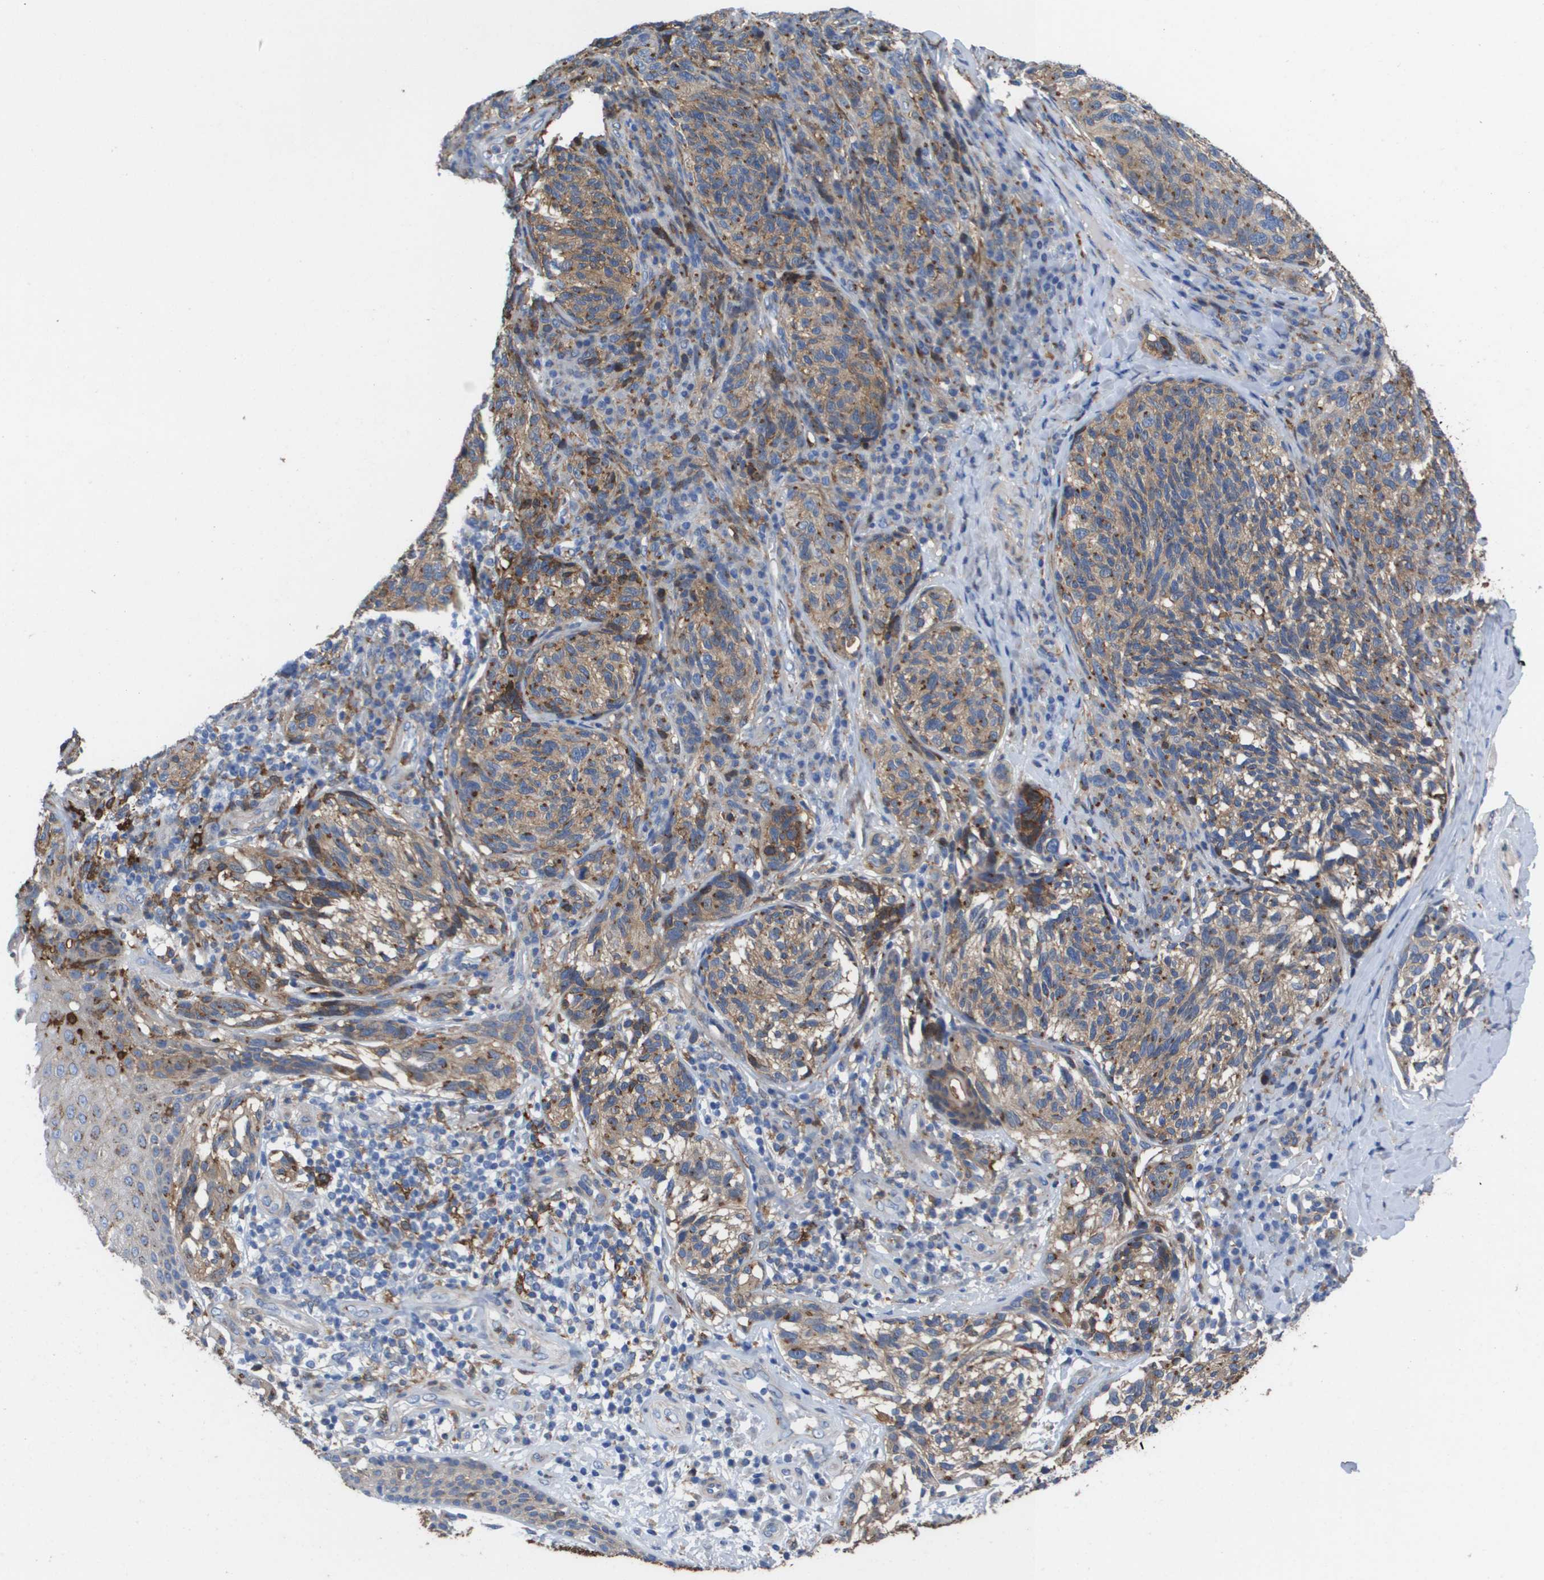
{"staining": {"intensity": "moderate", "quantity": ">75%", "location": "cytoplasmic/membranous"}, "tissue": "melanoma", "cell_type": "Tumor cells", "image_type": "cancer", "snomed": [{"axis": "morphology", "description": "Malignant melanoma, NOS"}, {"axis": "topography", "description": "Skin"}], "caption": "Malignant melanoma stained with DAB immunohistochemistry reveals medium levels of moderate cytoplasmic/membranous positivity in about >75% of tumor cells. The staining was performed using DAB, with brown indicating positive protein expression. Nuclei are stained blue with hematoxylin.", "gene": "SLC37A2", "patient": {"sex": "female", "age": 73}}